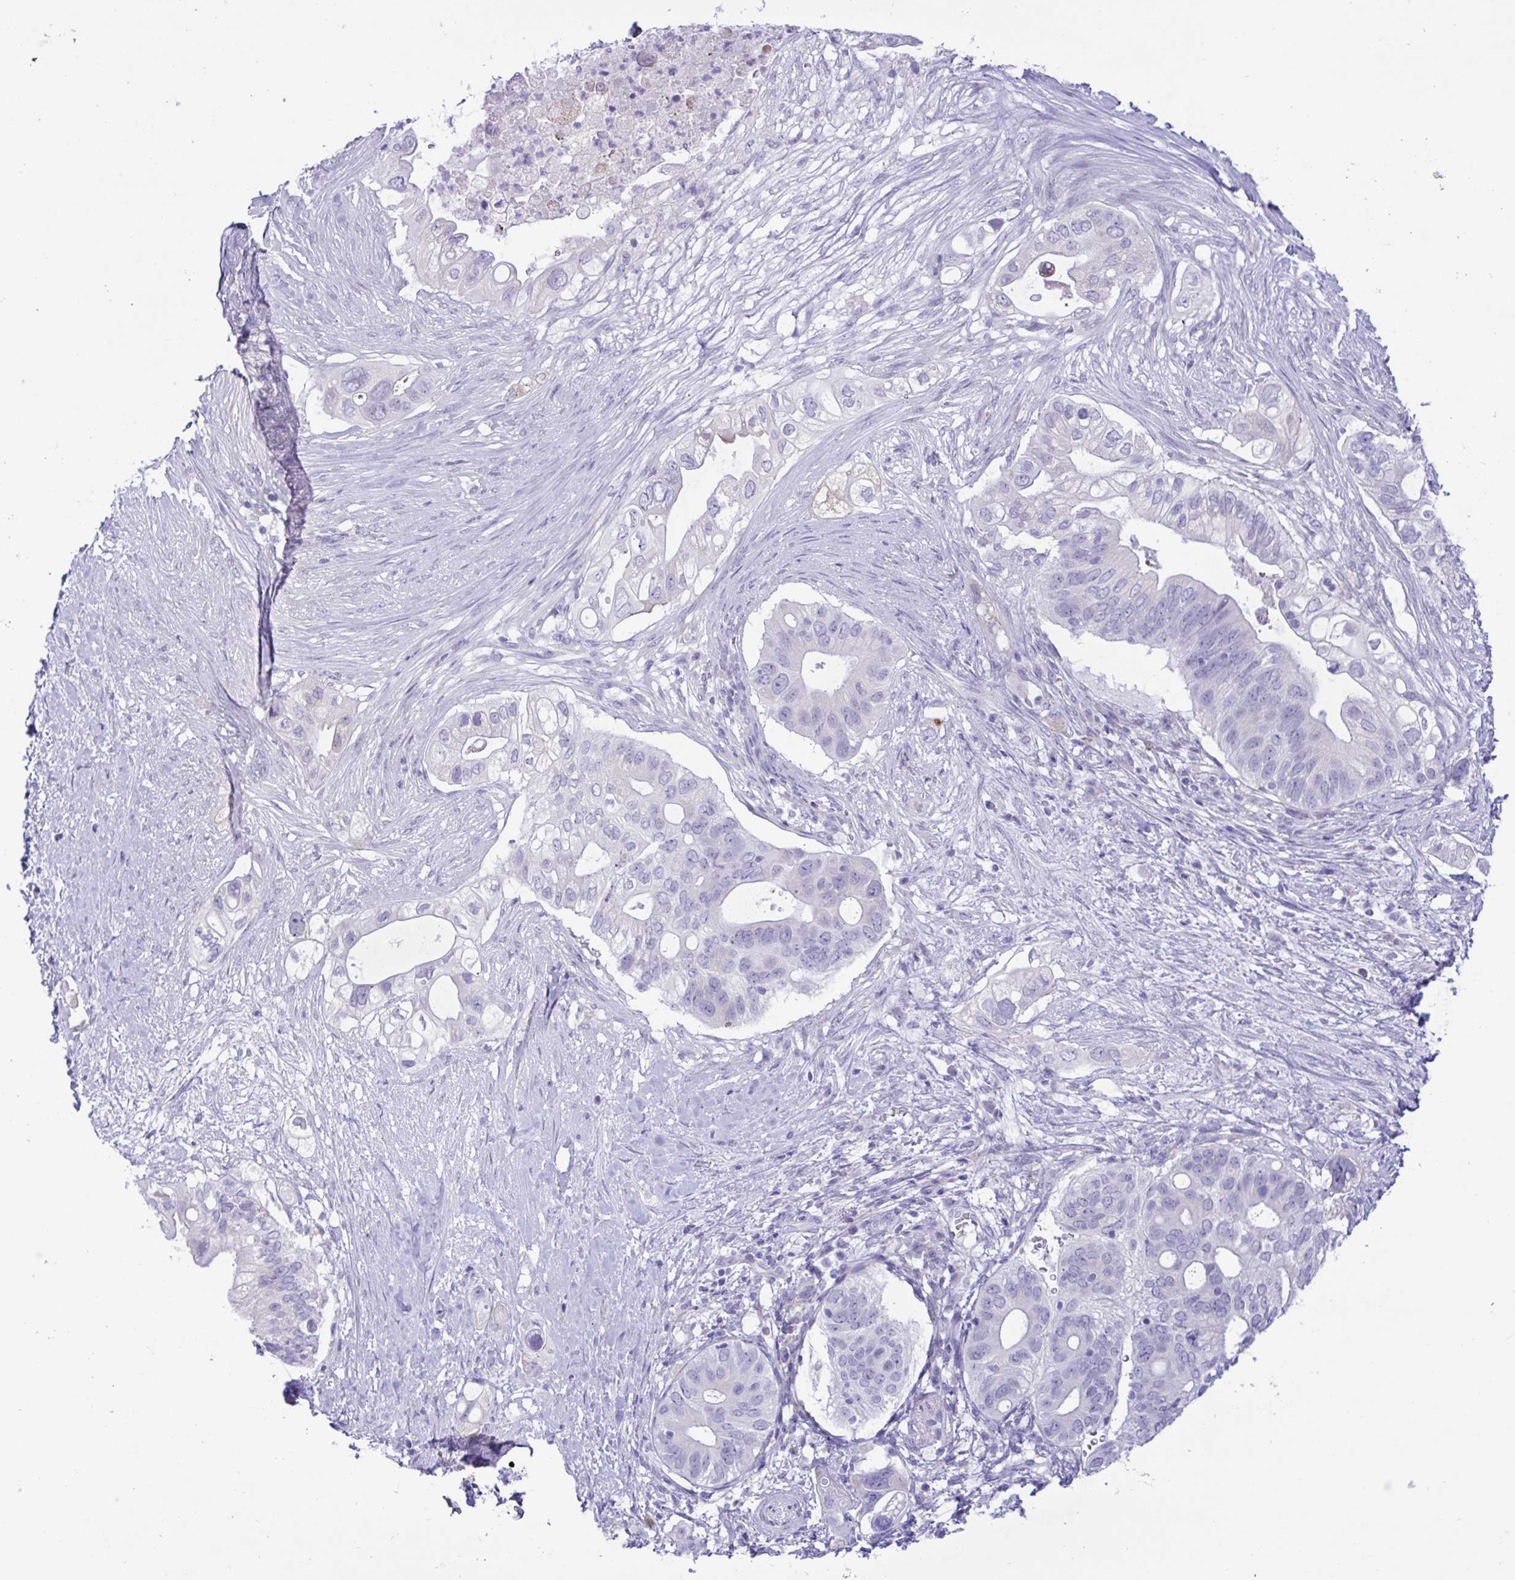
{"staining": {"intensity": "negative", "quantity": "none", "location": "none"}, "tissue": "pancreatic cancer", "cell_type": "Tumor cells", "image_type": "cancer", "snomed": [{"axis": "morphology", "description": "Adenocarcinoma, NOS"}, {"axis": "topography", "description": "Pancreas"}], "caption": "The immunohistochemistry histopathology image has no significant staining in tumor cells of pancreatic cancer (adenocarcinoma) tissue. (IHC, brightfield microscopy, high magnification).", "gene": "SREBF1", "patient": {"sex": "female", "age": 72}}